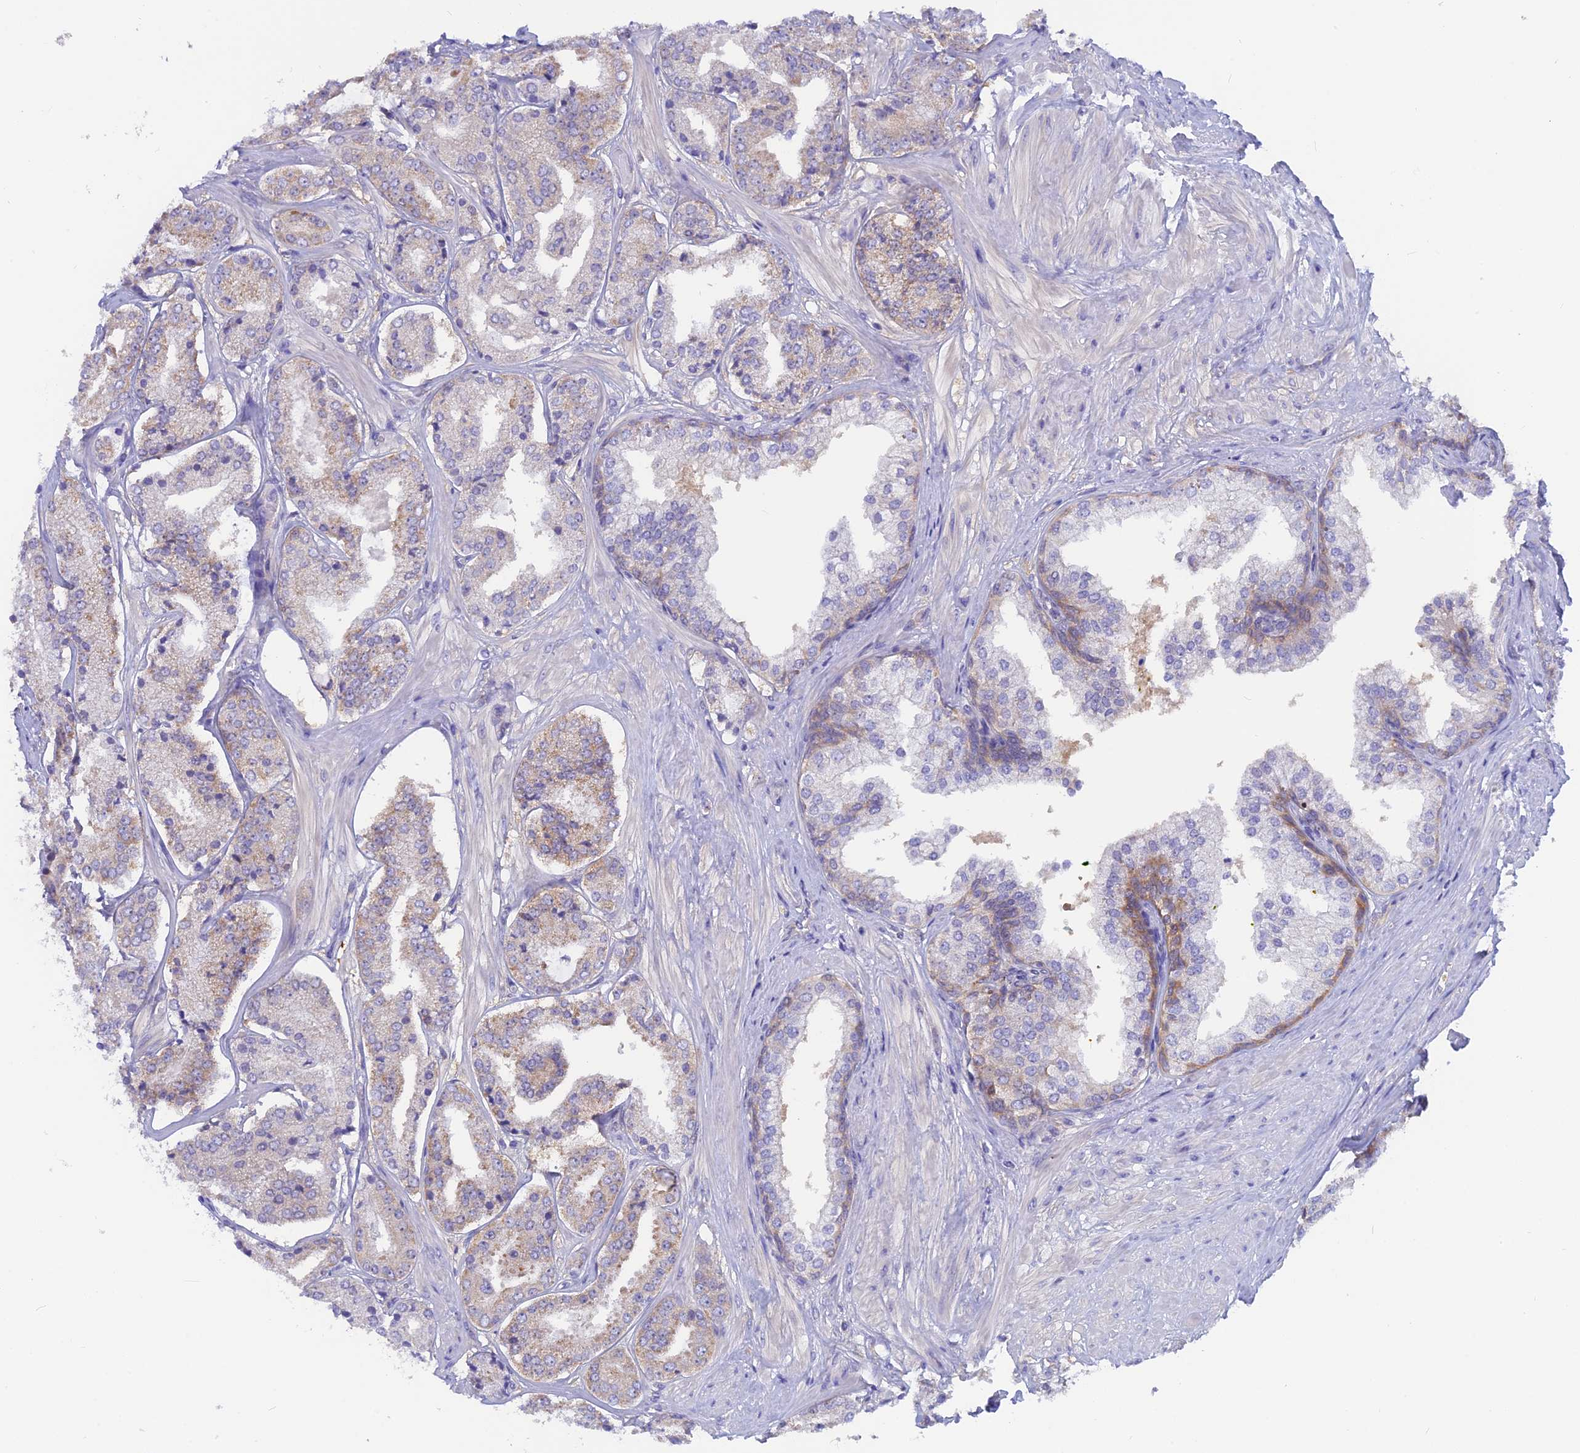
{"staining": {"intensity": "moderate", "quantity": "<25%", "location": "cytoplasmic/membranous"}, "tissue": "prostate cancer", "cell_type": "Tumor cells", "image_type": "cancer", "snomed": [{"axis": "morphology", "description": "Adenocarcinoma, High grade"}, {"axis": "topography", "description": "Prostate"}], "caption": "Moderate cytoplasmic/membranous positivity for a protein is seen in approximately <25% of tumor cells of prostate high-grade adenocarcinoma using immunohistochemistry (IHC).", "gene": "LZTFL1", "patient": {"sex": "male", "age": 63}}